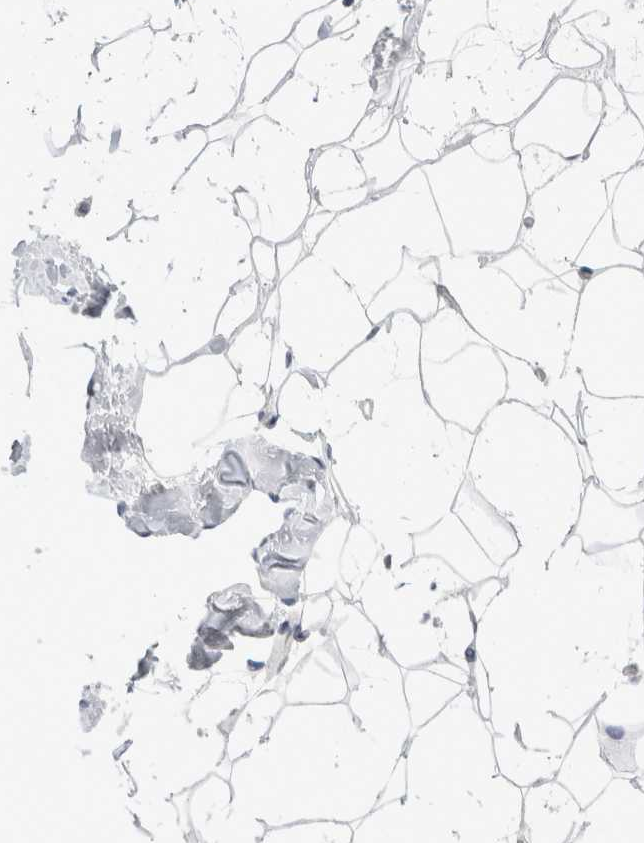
{"staining": {"intensity": "negative", "quantity": "none", "location": "none"}, "tissue": "adipose tissue", "cell_type": "Adipocytes", "image_type": "normal", "snomed": [{"axis": "morphology", "description": "Normal tissue, NOS"}, {"axis": "morphology", "description": "Fibrosis, NOS"}, {"axis": "topography", "description": "Breast"}, {"axis": "topography", "description": "Adipose tissue"}], "caption": "A high-resolution histopathology image shows immunohistochemistry staining of benign adipose tissue, which exhibits no significant staining in adipocytes.", "gene": "CADM3", "patient": {"sex": "female", "age": 39}}